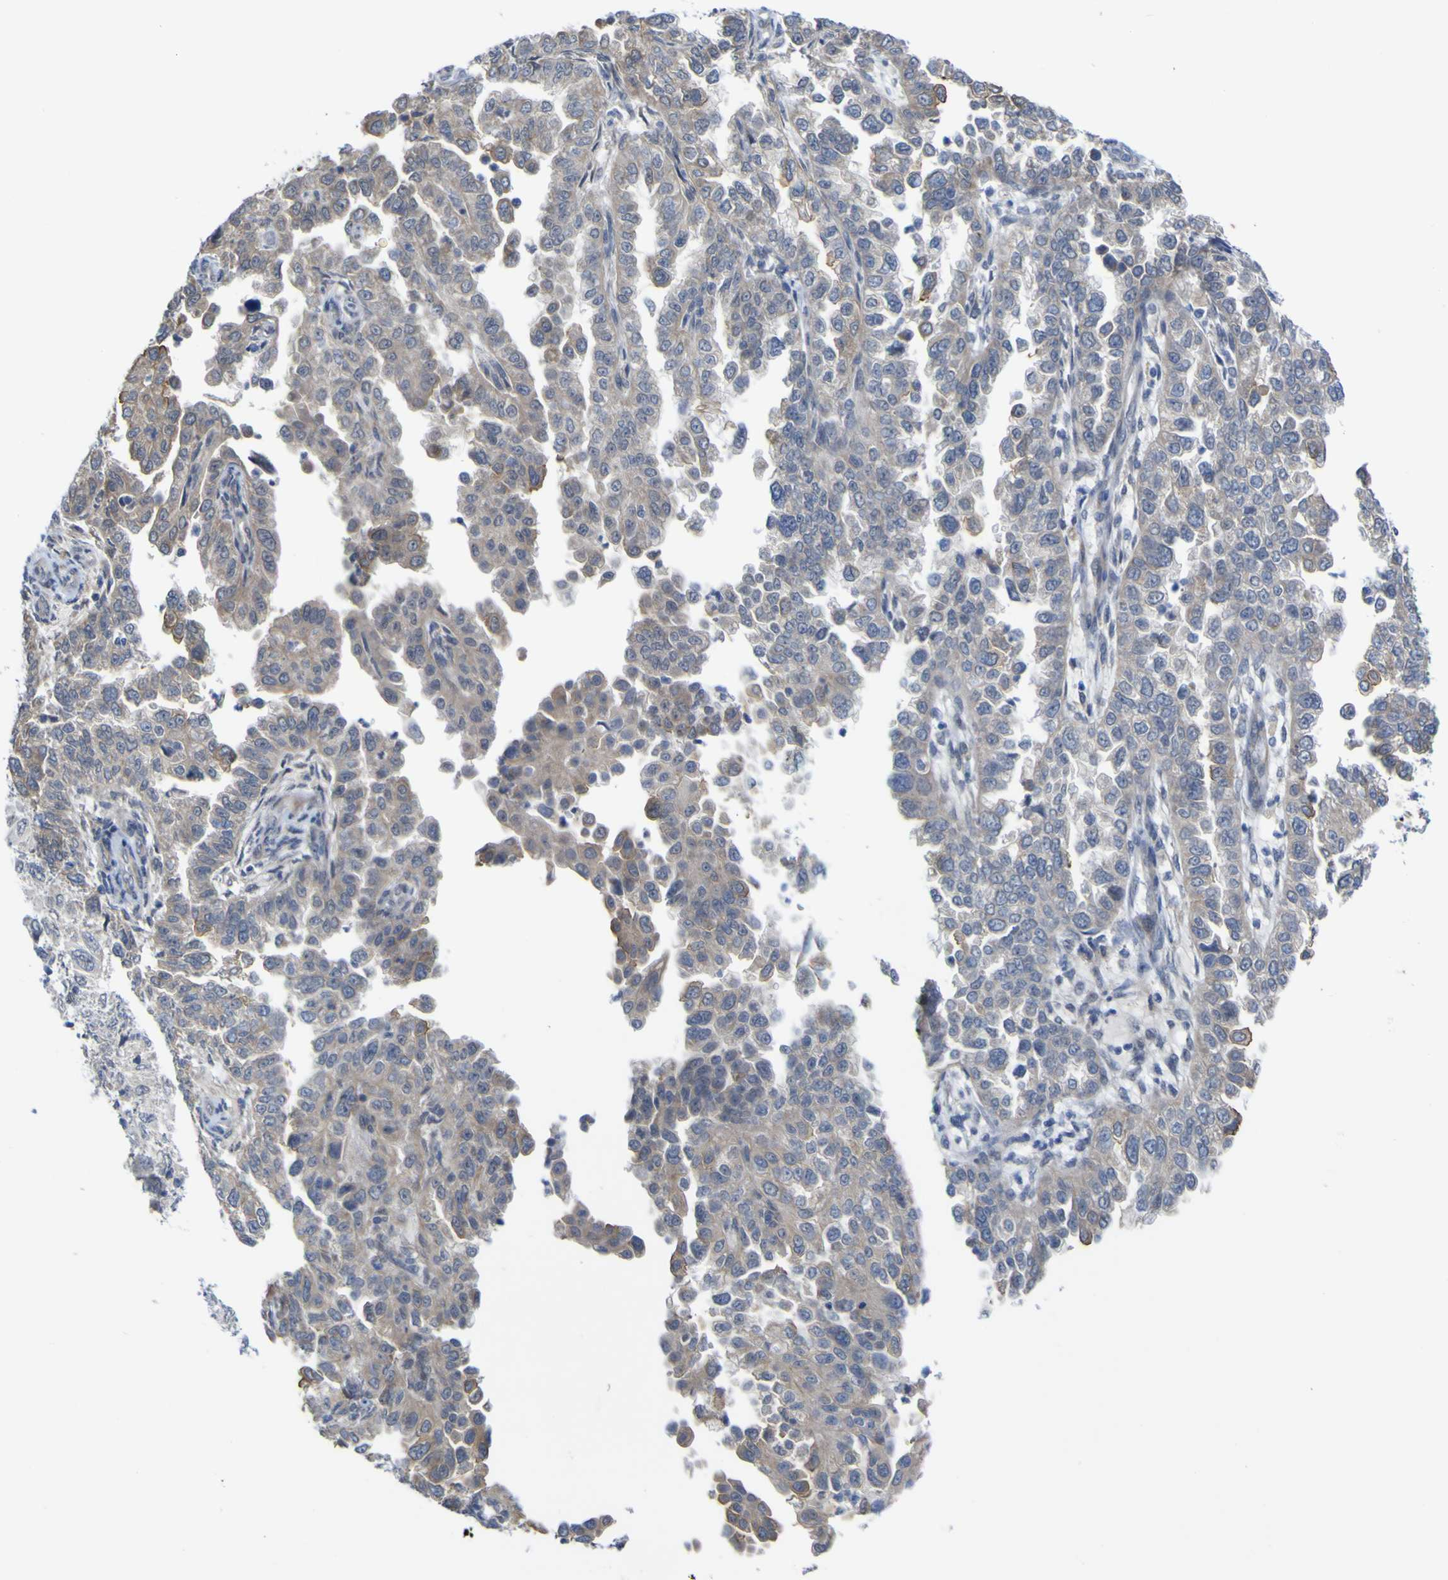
{"staining": {"intensity": "weak", "quantity": "<25%", "location": "cytoplasmic/membranous"}, "tissue": "endometrial cancer", "cell_type": "Tumor cells", "image_type": "cancer", "snomed": [{"axis": "morphology", "description": "Adenocarcinoma, NOS"}, {"axis": "topography", "description": "Endometrium"}], "caption": "Protein analysis of endometrial cancer demonstrates no significant staining in tumor cells.", "gene": "TNFRSF11A", "patient": {"sex": "female", "age": 85}}